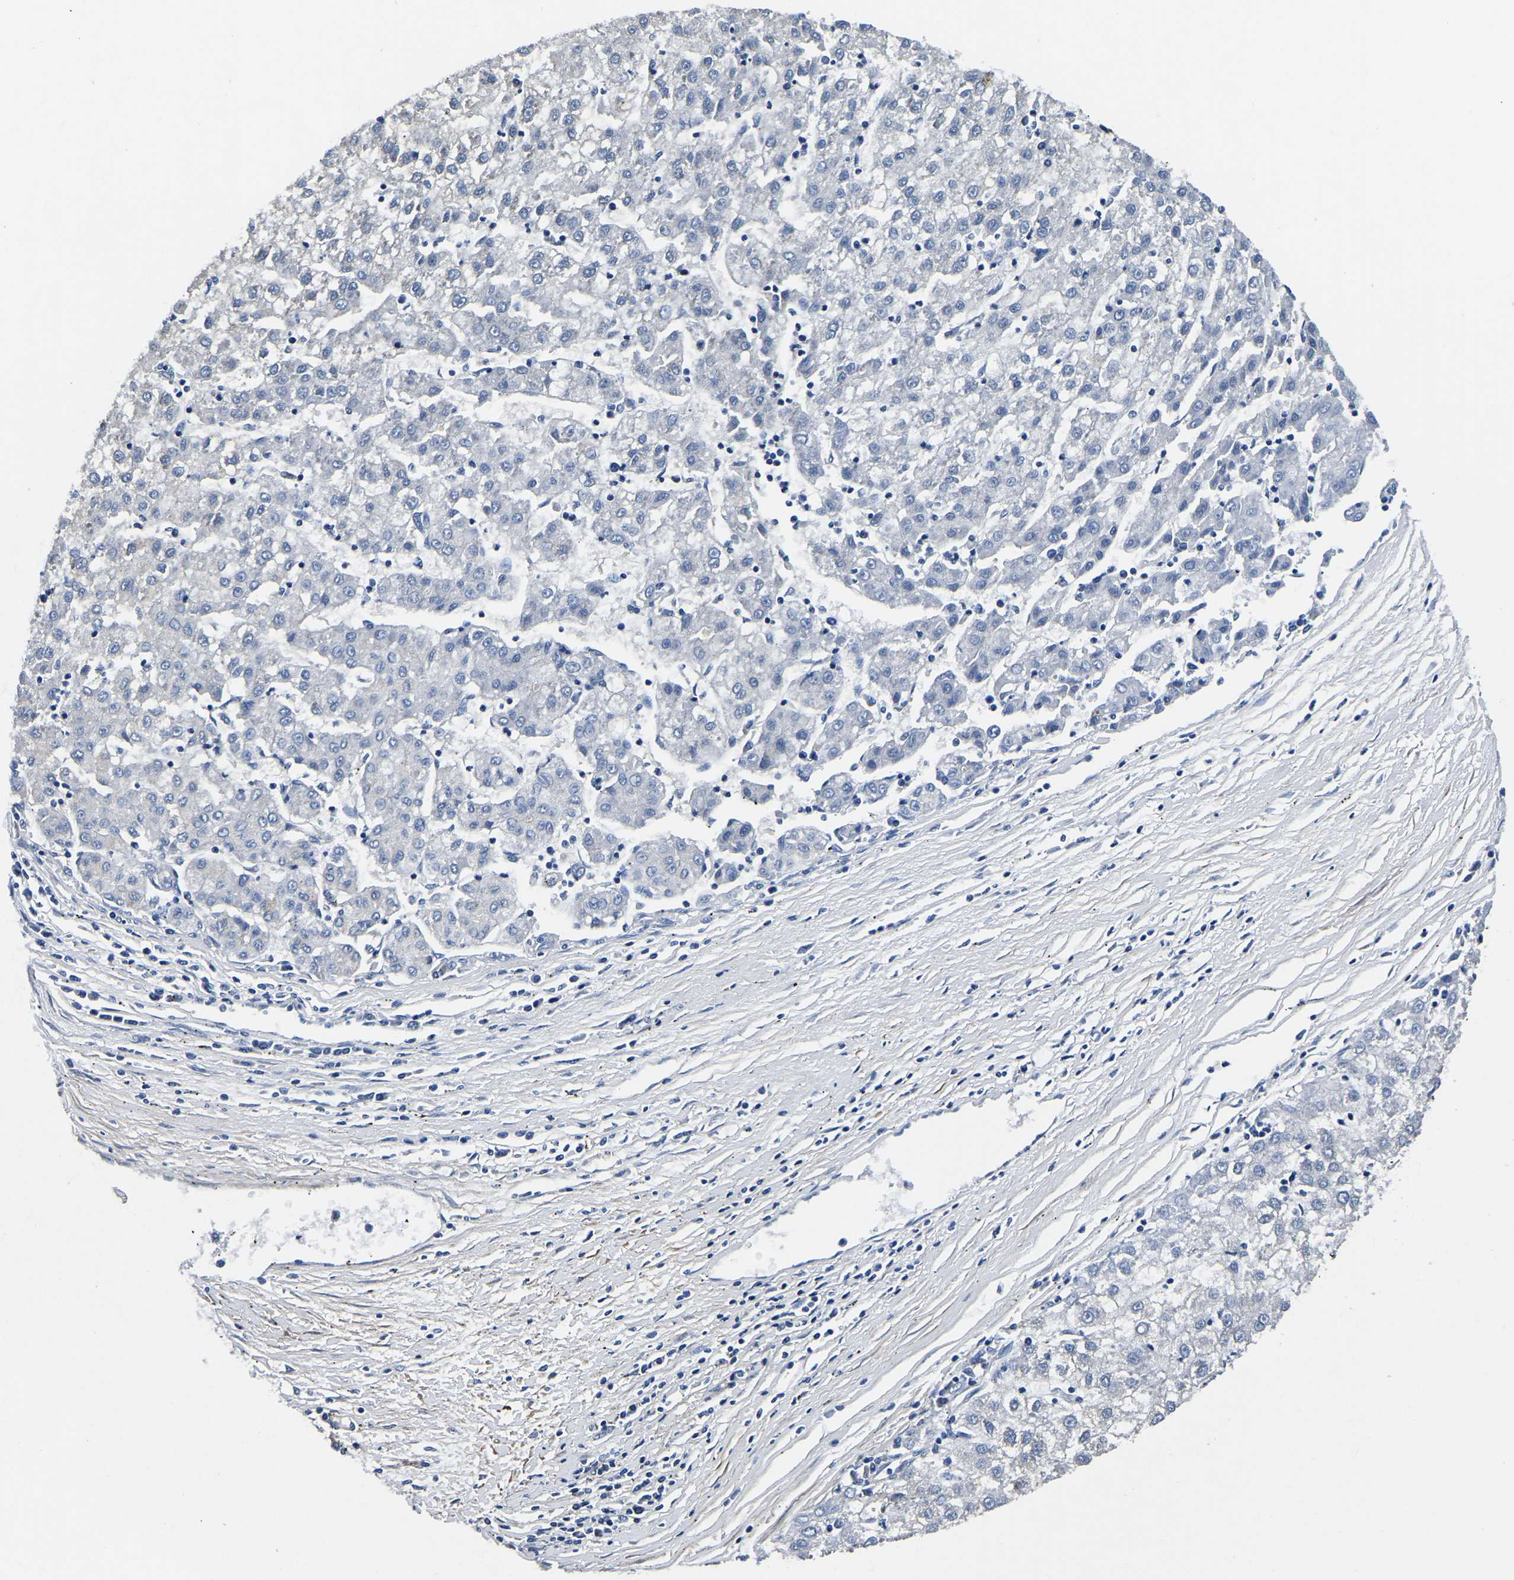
{"staining": {"intensity": "negative", "quantity": "none", "location": "none"}, "tissue": "liver cancer", "cell_type": "Tumor cells", "image_type": "cancer", "snomed": [{"axis": "morphology", "description": "Carcinoma, Hepatocellular, NOS"}, {"axis": "topography", "description": "Liver"}], "caption": "This is a image of immunohistochemistry staining of liver hepatocellular carcinoma, which shows no positivity in tumor cells.", "gene": "KCTD17", "patient": {"sex": "male", "age": 72}}